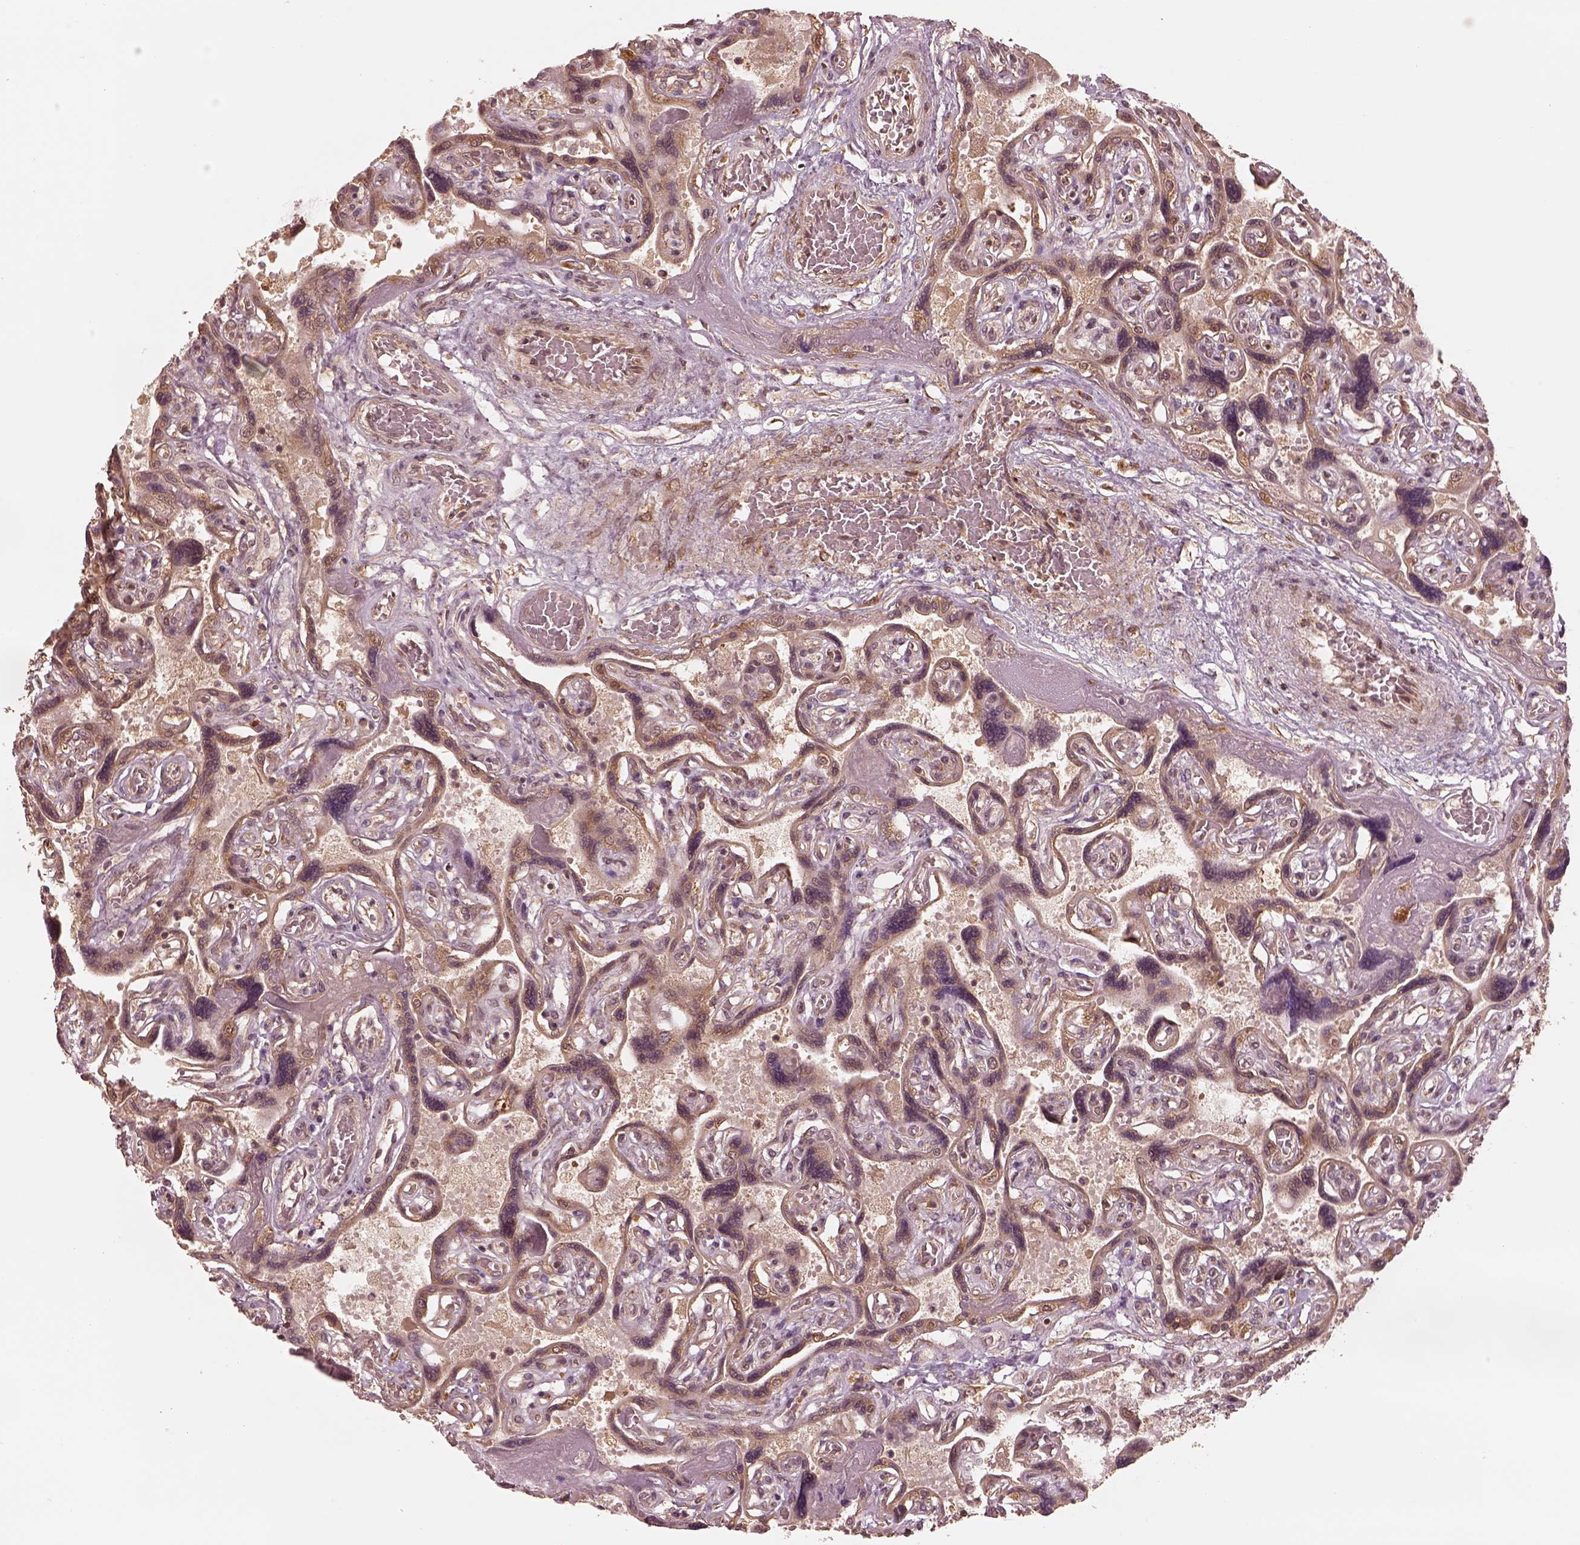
{"staining": {"intensity": "moderate", "quantity": ">75%", "location": "cytoplasmic/membranous"}, "tissue": "placenta", "cell_type": "Decidual cells", "image_type": "normal", "snomed": [{"axis": "morphology", "description": "Normal tissue, NOS"}, {"axis": "topography", "description": "Placenta"}], "caption": "Placenta stained with DAB immunohistochemistry exhibits medium levels of moderate cytoplasmic/membranous staining in about >75% of decidual cells.", "gene": "RPS5", "patient": {"sex": "female", "age": 32}}